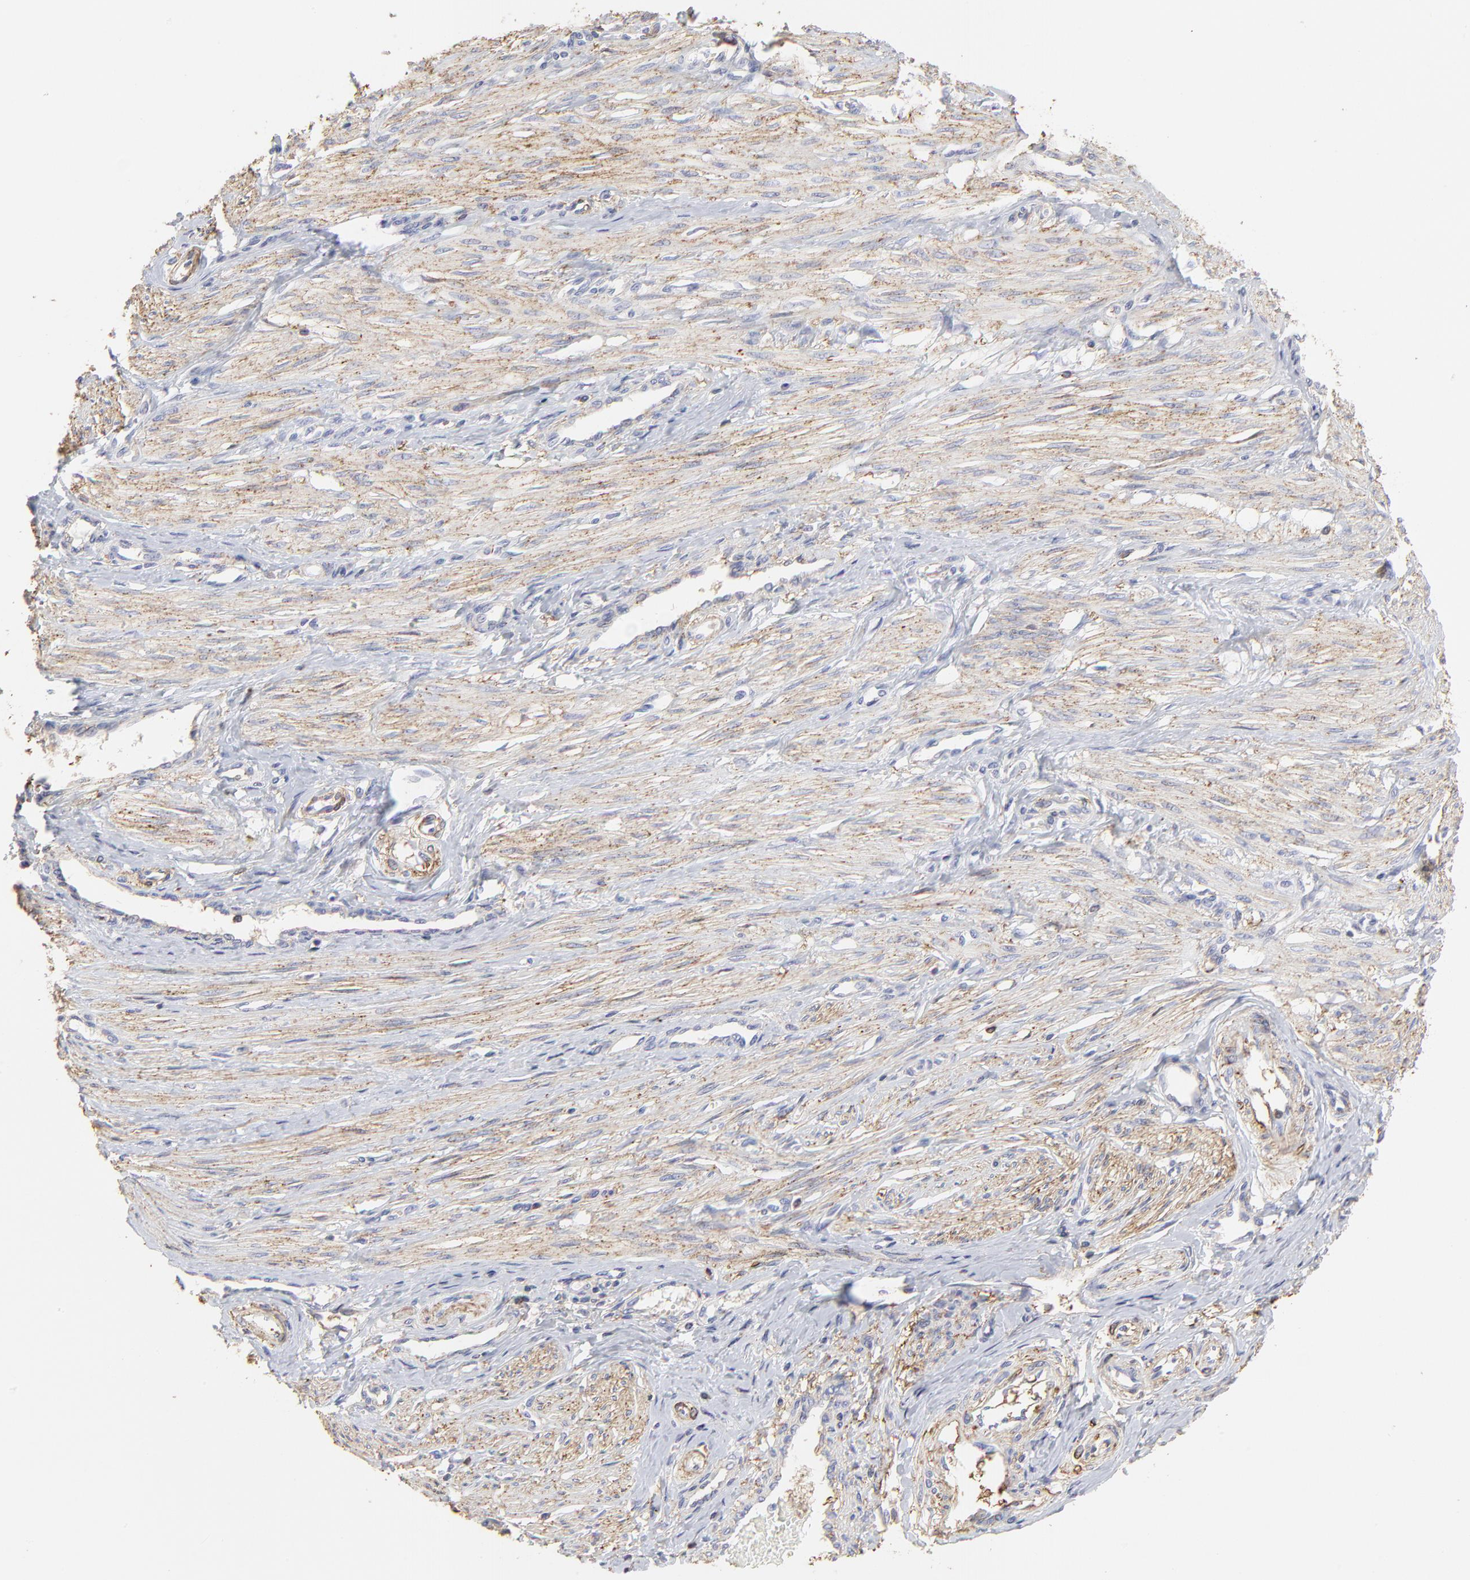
{"staining": {"intensity": "weak", "quantity": "25%-75%", "location": "cytoplasmic/membranous"}, "tissue": "smooth muscle", "cell_type": "Smooth muscle cells", "image_type": "normal", "snomed": [{"axis": "morphology", "description": "Normal tissue, NOS"}, {"axis": "topography", "description": "Smooth muscle"}, {"axis": "topography", "description": "Uterus"}], "caption": "Protein expression analysis of benign smooth muscle exhibits weak cytoplasmic/membranous expression in about 25%-75% of smooth muscle cells. The staining was performed using DAB (3,3'-diaminobenzidine) to visualize the protein expression in brown, while the nuclei were stained in blue with hematoxylin (Magnification: 20x).", "gene": "ANXA6", "patient": {"sex": "female", "age": 39}}